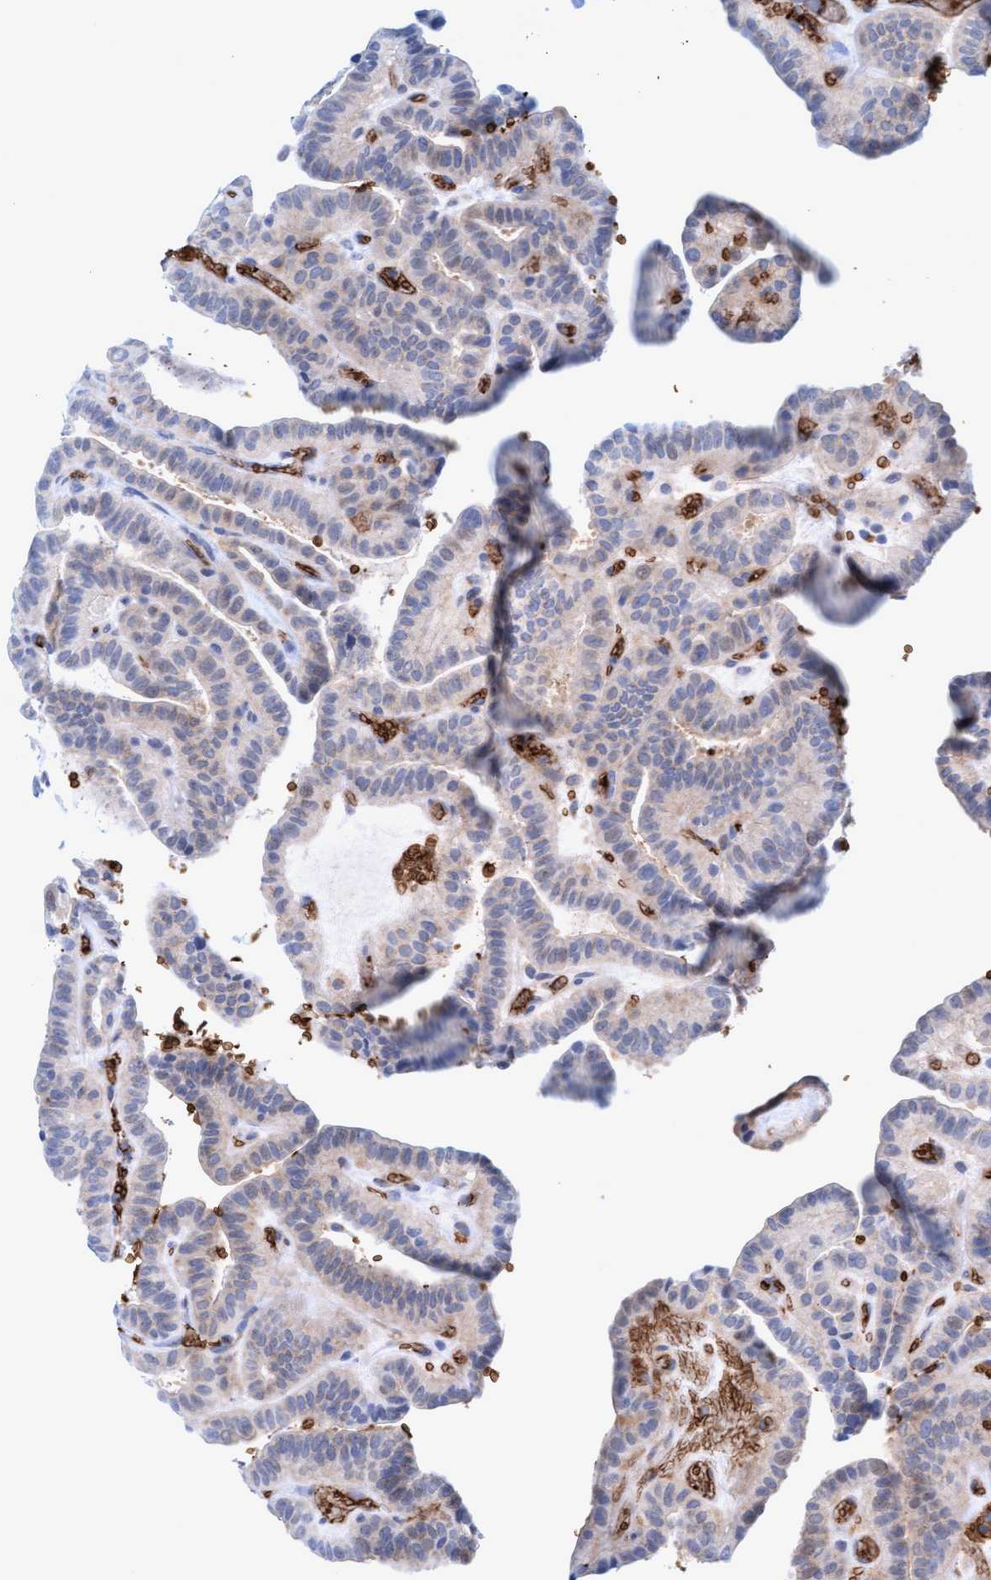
{"staining": {"intensity": "weak", "quantity": "25%-75%", "location": "cytoplasmic/membranous"}, "tissue": "thyroid cancer", "cell_type": "Tumor cells", "image_type": "cancer", "snomed": [{"axis": "morphology", "description": "Papillary adenocarcinoma, NOS"}, {"axis": "topography", "description": "Thyroid gland"}], "caption": "Tumor cells reveal weak cytoplasmic/membranous staining in about 25%-75% of cells in thyroid cancer.", "gene": "SPEM2", "patient": {"sex": "male", "age": 77}}